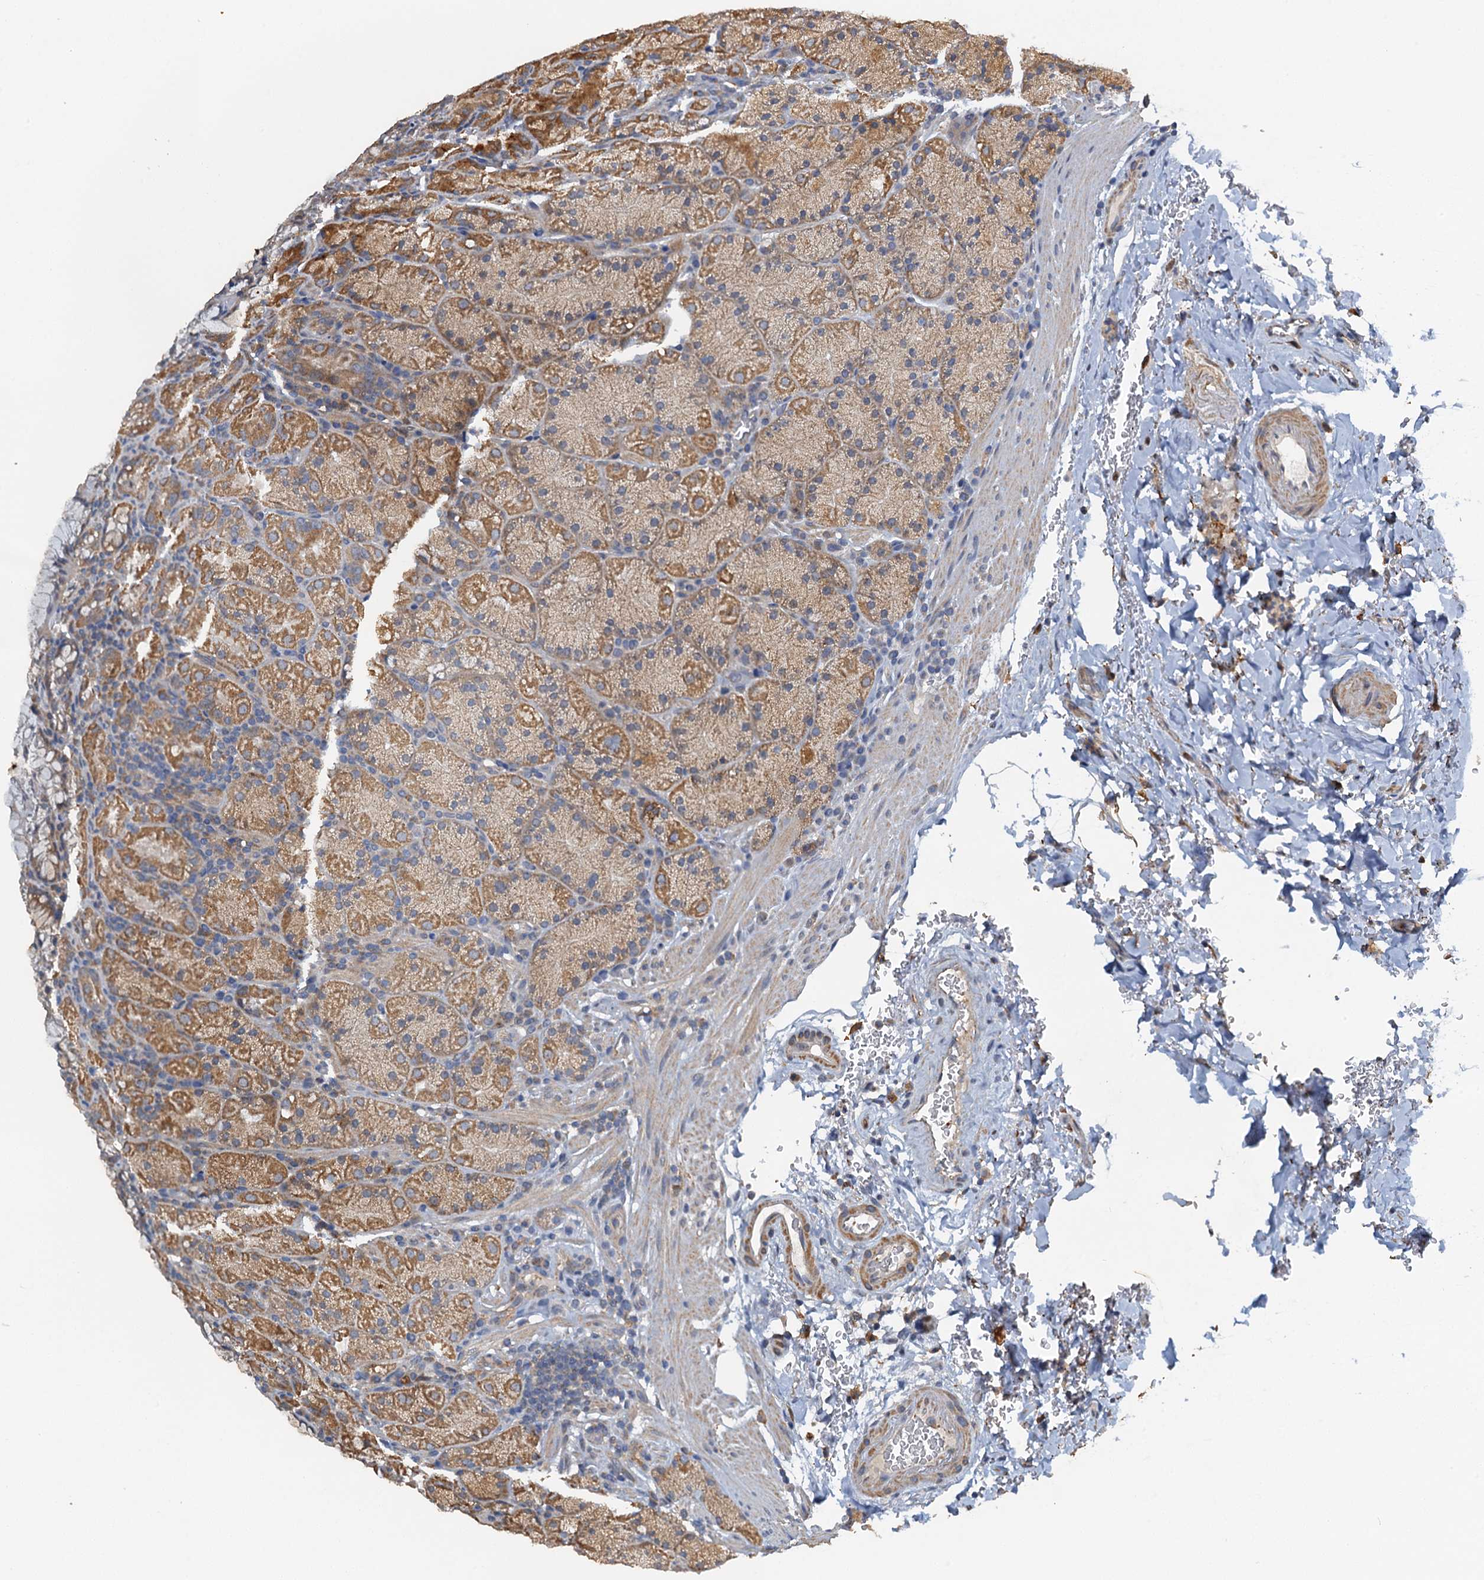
{"staining": {"intensity": "moderate", "quantity": ">75%", "location": "cytoplasmic/membranous"}, "tissue": "stomach", "cell_type": "Glandular cells", "image_type": "normal", "snomed": [{"axis": "morphology", "description": "Normal tissue, NOS"}, {"axis": "topography", "description": "Stomach, upper"}, {"axis": "topography", "description": "Stomach, lower"}], "caption": "Protein staining of normal stomach shows moderate cytoplasmic/membranous positivity in about >75% of glandular cells.", "gene": "ZNF606", "patient": {"sex": "male", "age": 80}}